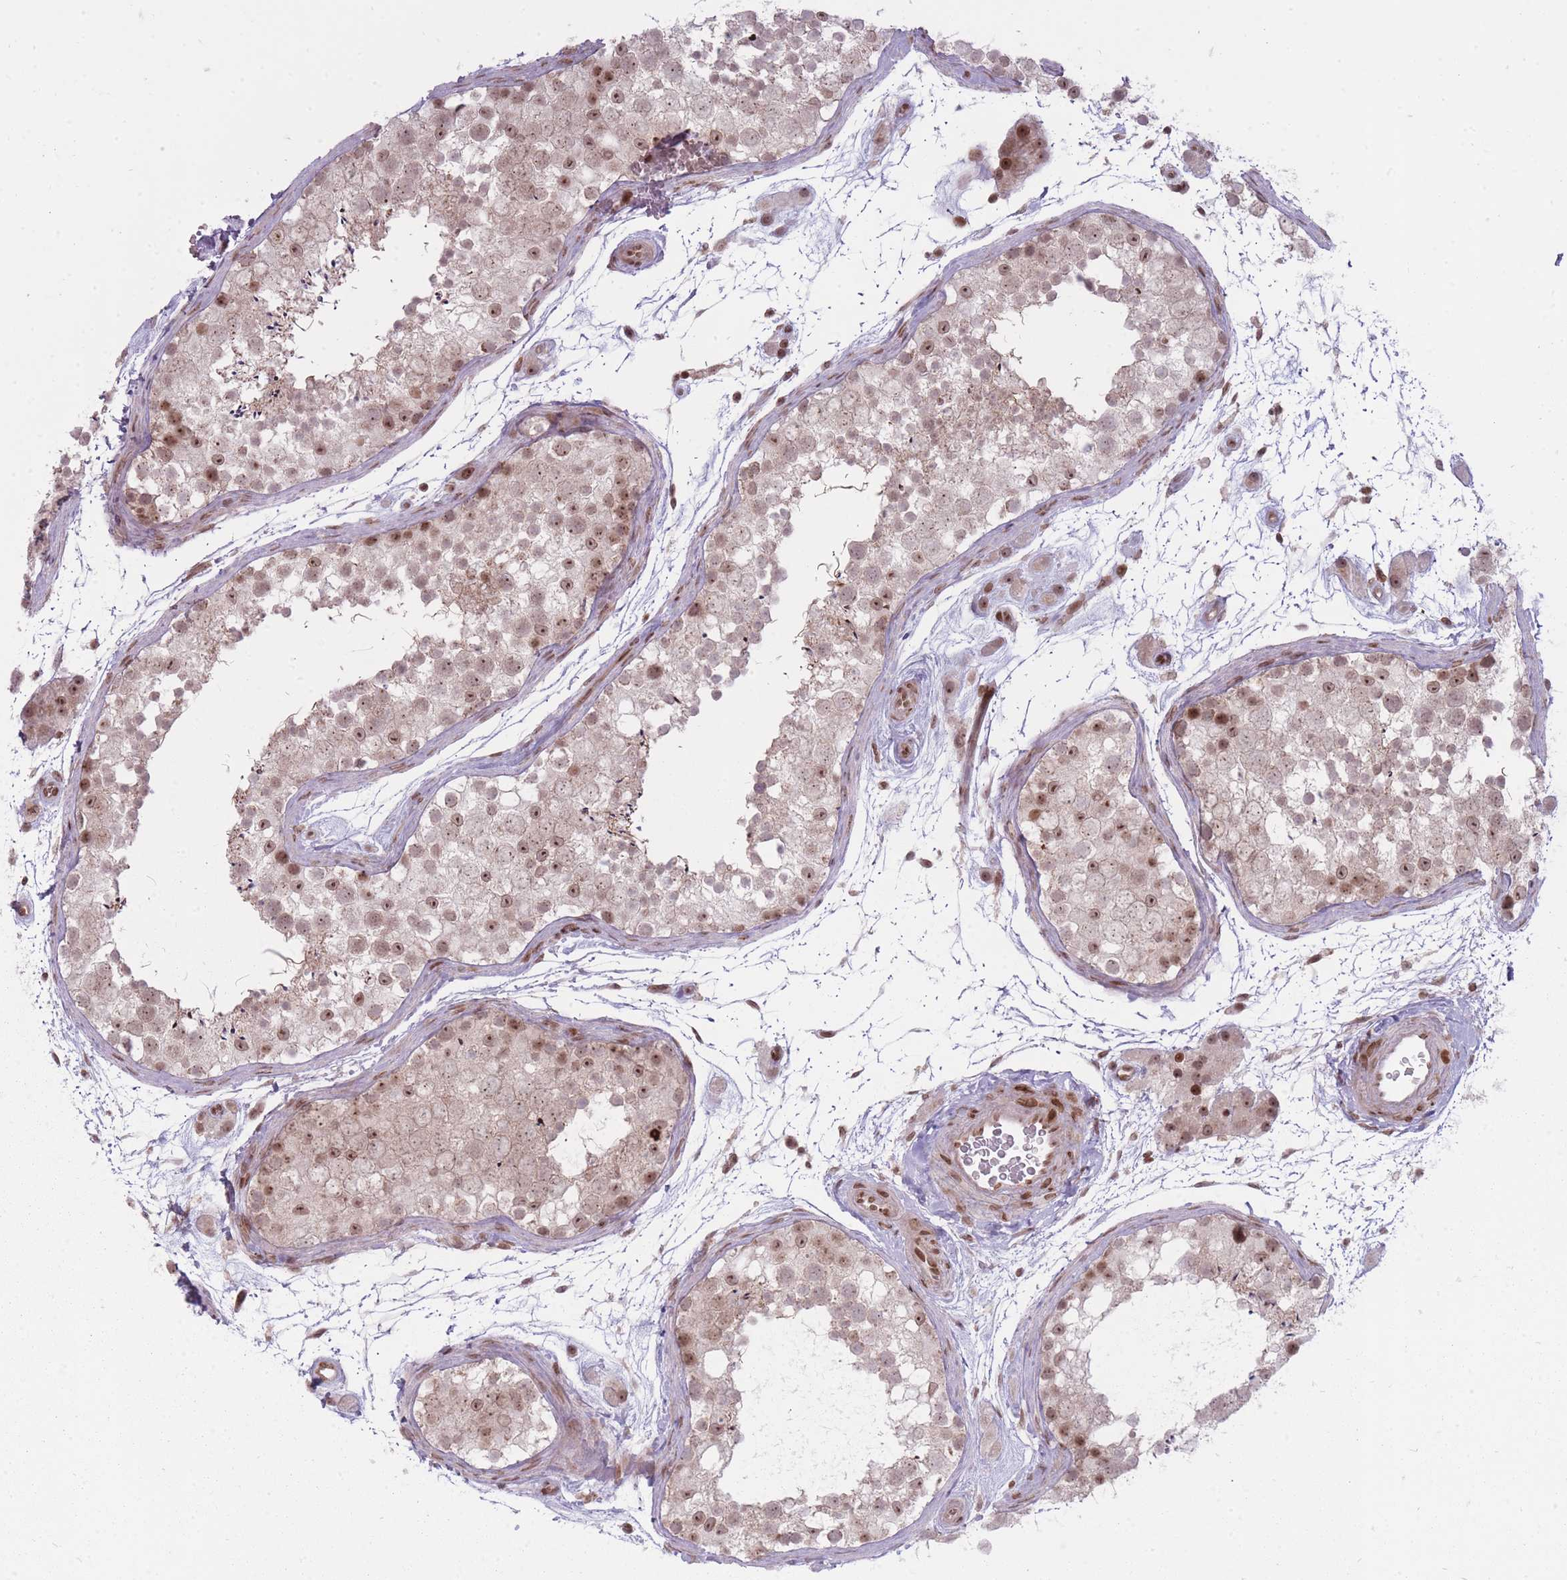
{"staining": {"intensity": "moderate", "quantity": ">75%", "location": "nuclear"}, "tissue": "testis", "cell_type": "Cells in seminiferous ducts", "image_type": "normal", "snomed": [{"axis": "morphology", "description": "Normal tissue, NOS"}, {"axis": "topography", "description": "Testis"}], "caption": "Immunohistochemical staining of benign human testis displays >75% levels of moderate nuclear protein expression in about >75% of cells in seminiferous ducts.", "gene": "TMC6", "patient": {"sex": "male", "age": 41}}